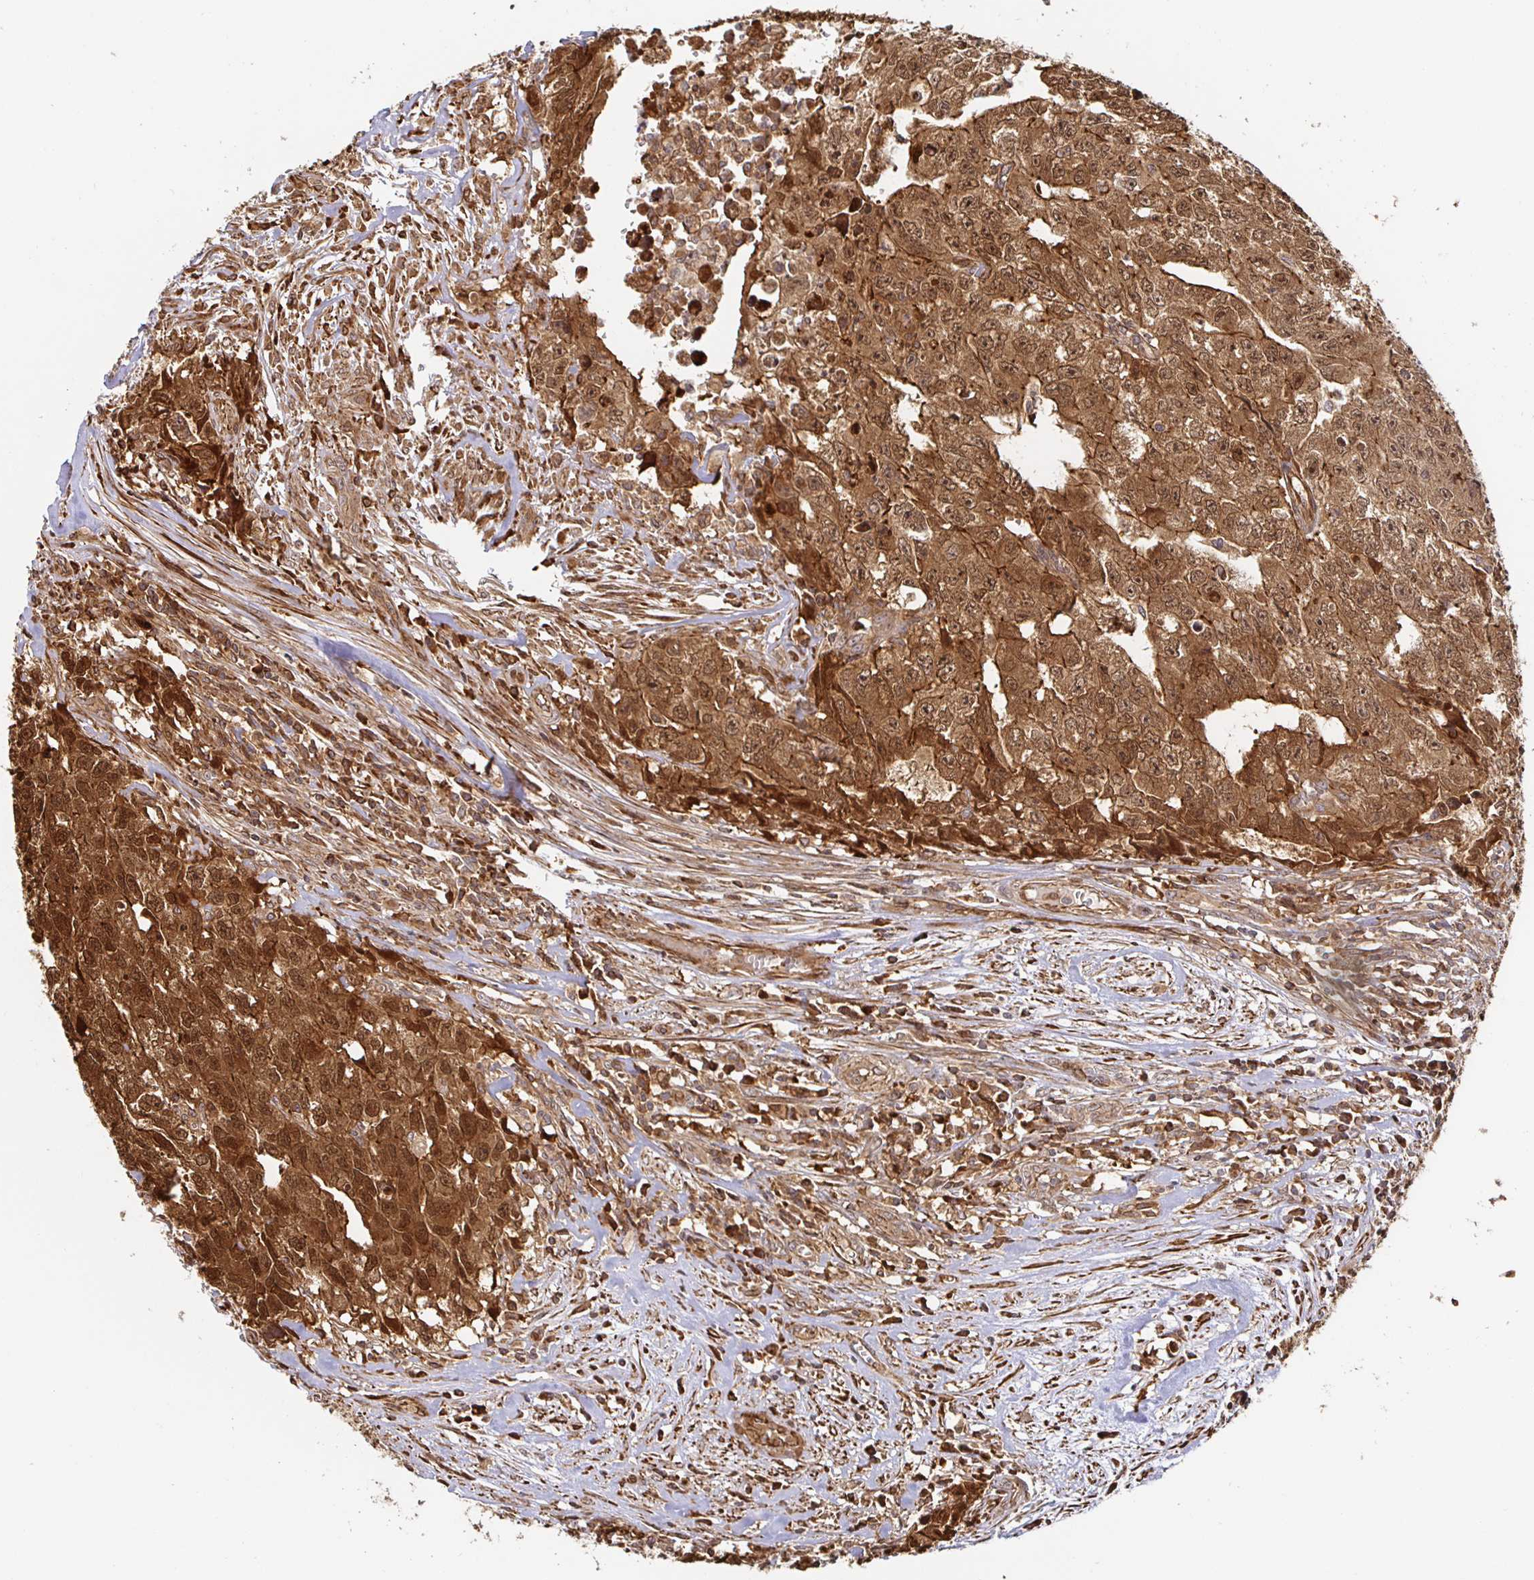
{"staining": {"intensity": "strong", "quantity": ">75%", "location": "cytoplasmic/membranous,nuclear"}, "tissue": "testis cancer", "cell_type": "Tumor cells", "image_type": "cancer", "snomed": [{"axis": "morphology", "description": "Carcinoma, Embryonal, NOS"}, {"axis": "morphology", "description": "Teratoma, malignant, NOS"}, {"axis": "topography", "description": "Testis"}], "caption": "Immunohistochemistry photomicrograph of neoplastic tissue: human testis cancer stained using immunohistochemistry (IHC) displays high levels of strong protein expression localized specifically in the cytoplasmic/membranous and nuclear of tumor cells, appearing as a cytoplasmic/membranous and nuclear brown color.", "gene": "STRAP", "patient": {"sex": "male", "age": 24}}